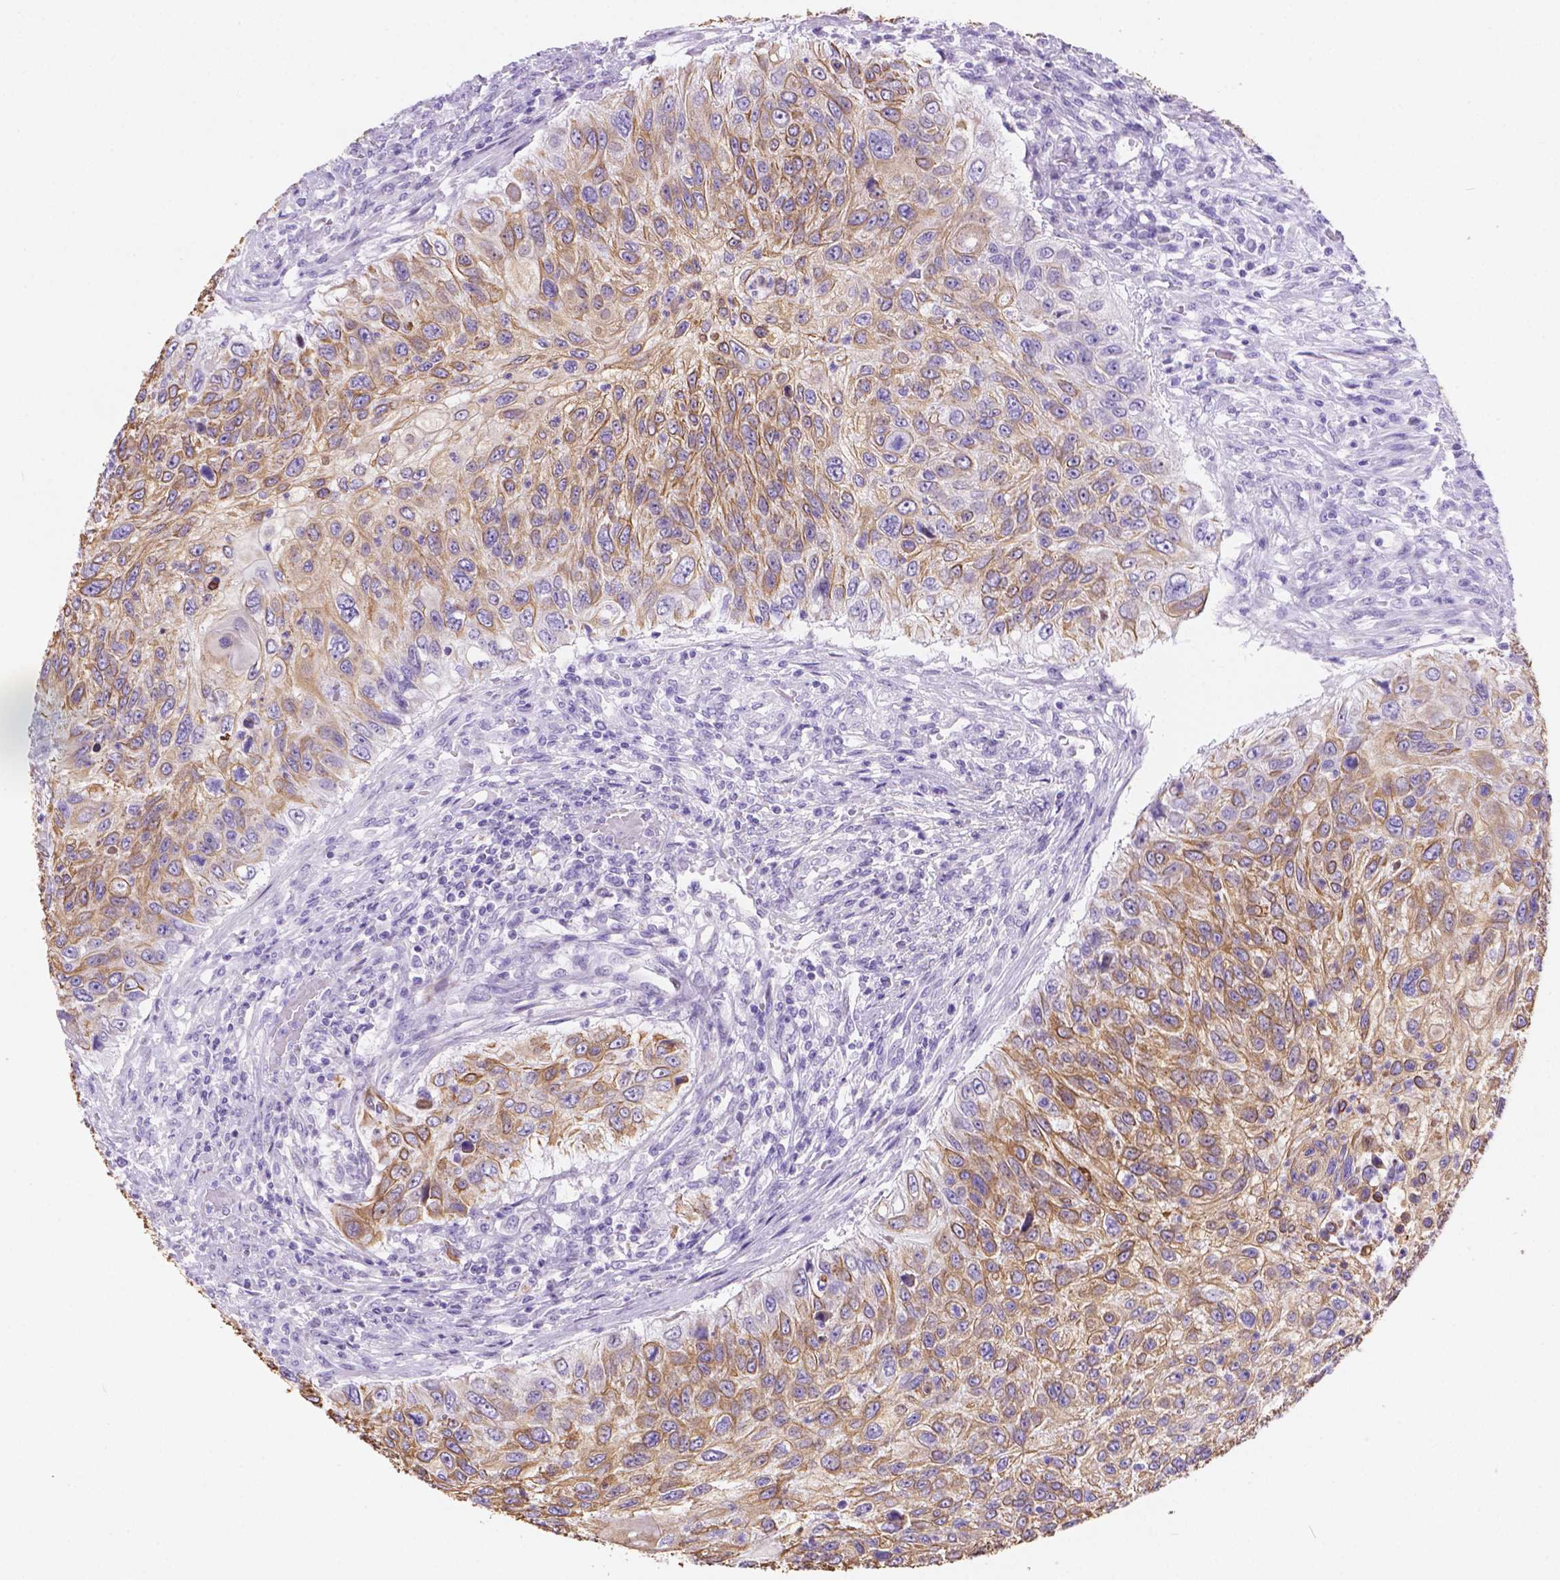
{"staining": {"intensity": "moderate", "quantity": ">75%", "location": "cytoplasmic/membranous"}, "tissue": "urothelial cancer", "cell_type": "Tumor cells", "image_type": "cancer", "snomed": [{"axis": "morphology", "description": "Urothelial carcinoma, High grade"}, {"axis": "topography", "description": "Urinary bladder"}], "caption": "Immunohistochemical staining of urothelial cancer exhibits moderate cytoplasmic/membranous protein positivity in approximately >75% of tumor cells.", "gene": "DMWD", "patient": {"sex": "female", "age": 60}}